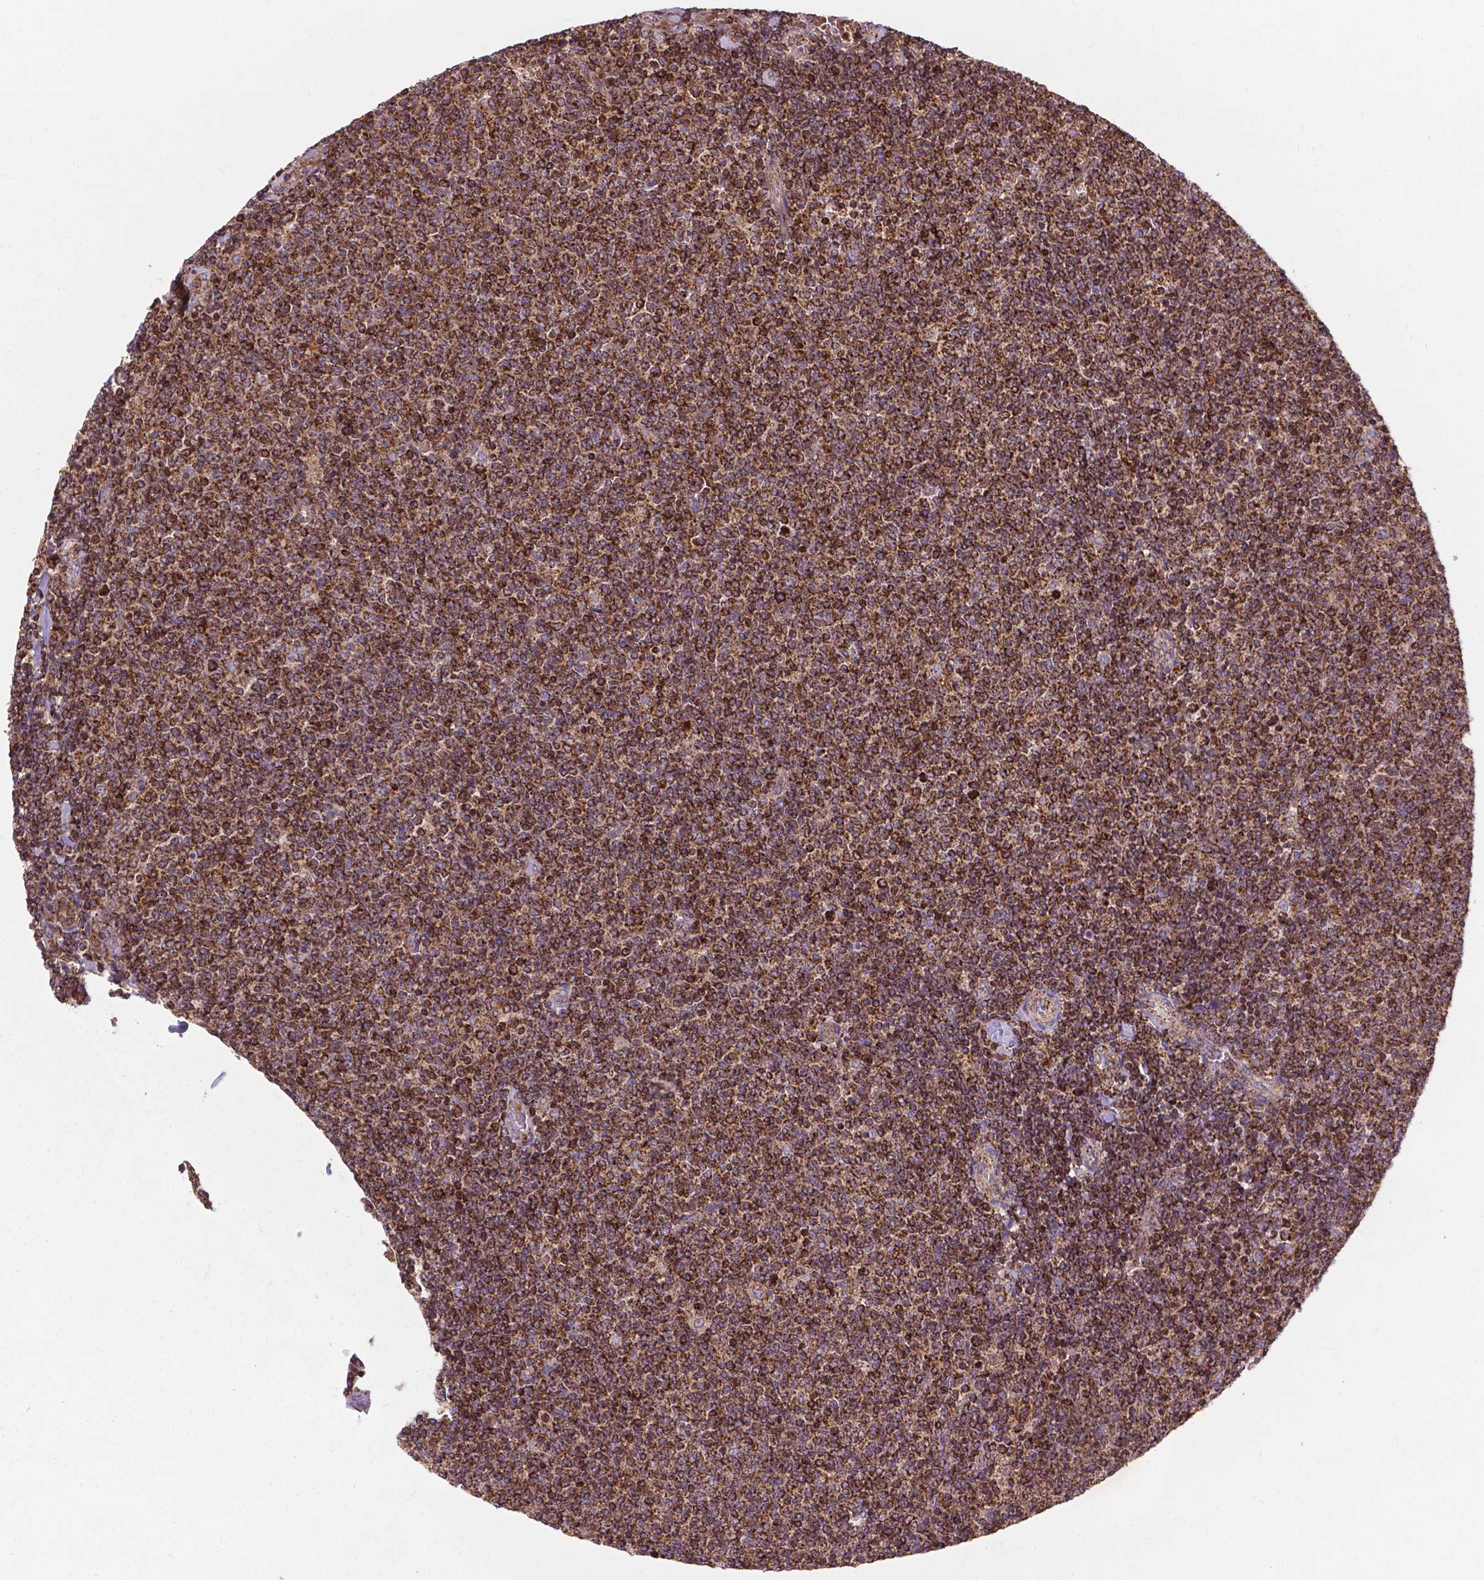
{"staining": {"intensity": "moderate", "quantity": ">75%", "location": "cytoplasmic/membranous"}, "tissue": "lymphoma", "cell_type": "Tumor cells", "image_type": "cancer", "snomed": [{"axis": "morphology", "description": "Malignant lymphoma, non-Hodgkin's type, Low grade"}, {"axis": "topography", "description": "Lymph node"}], "caption": "Low-grade malignant lymphoma, non-Hodgkin's type was stained to show a protein in brown. There is medium levels of moderate cytoplasmic/membranous staining in about >75% of tumor cells.", "gene": "CHMP4A", "patient": {"sex": "male", "age": 52}}